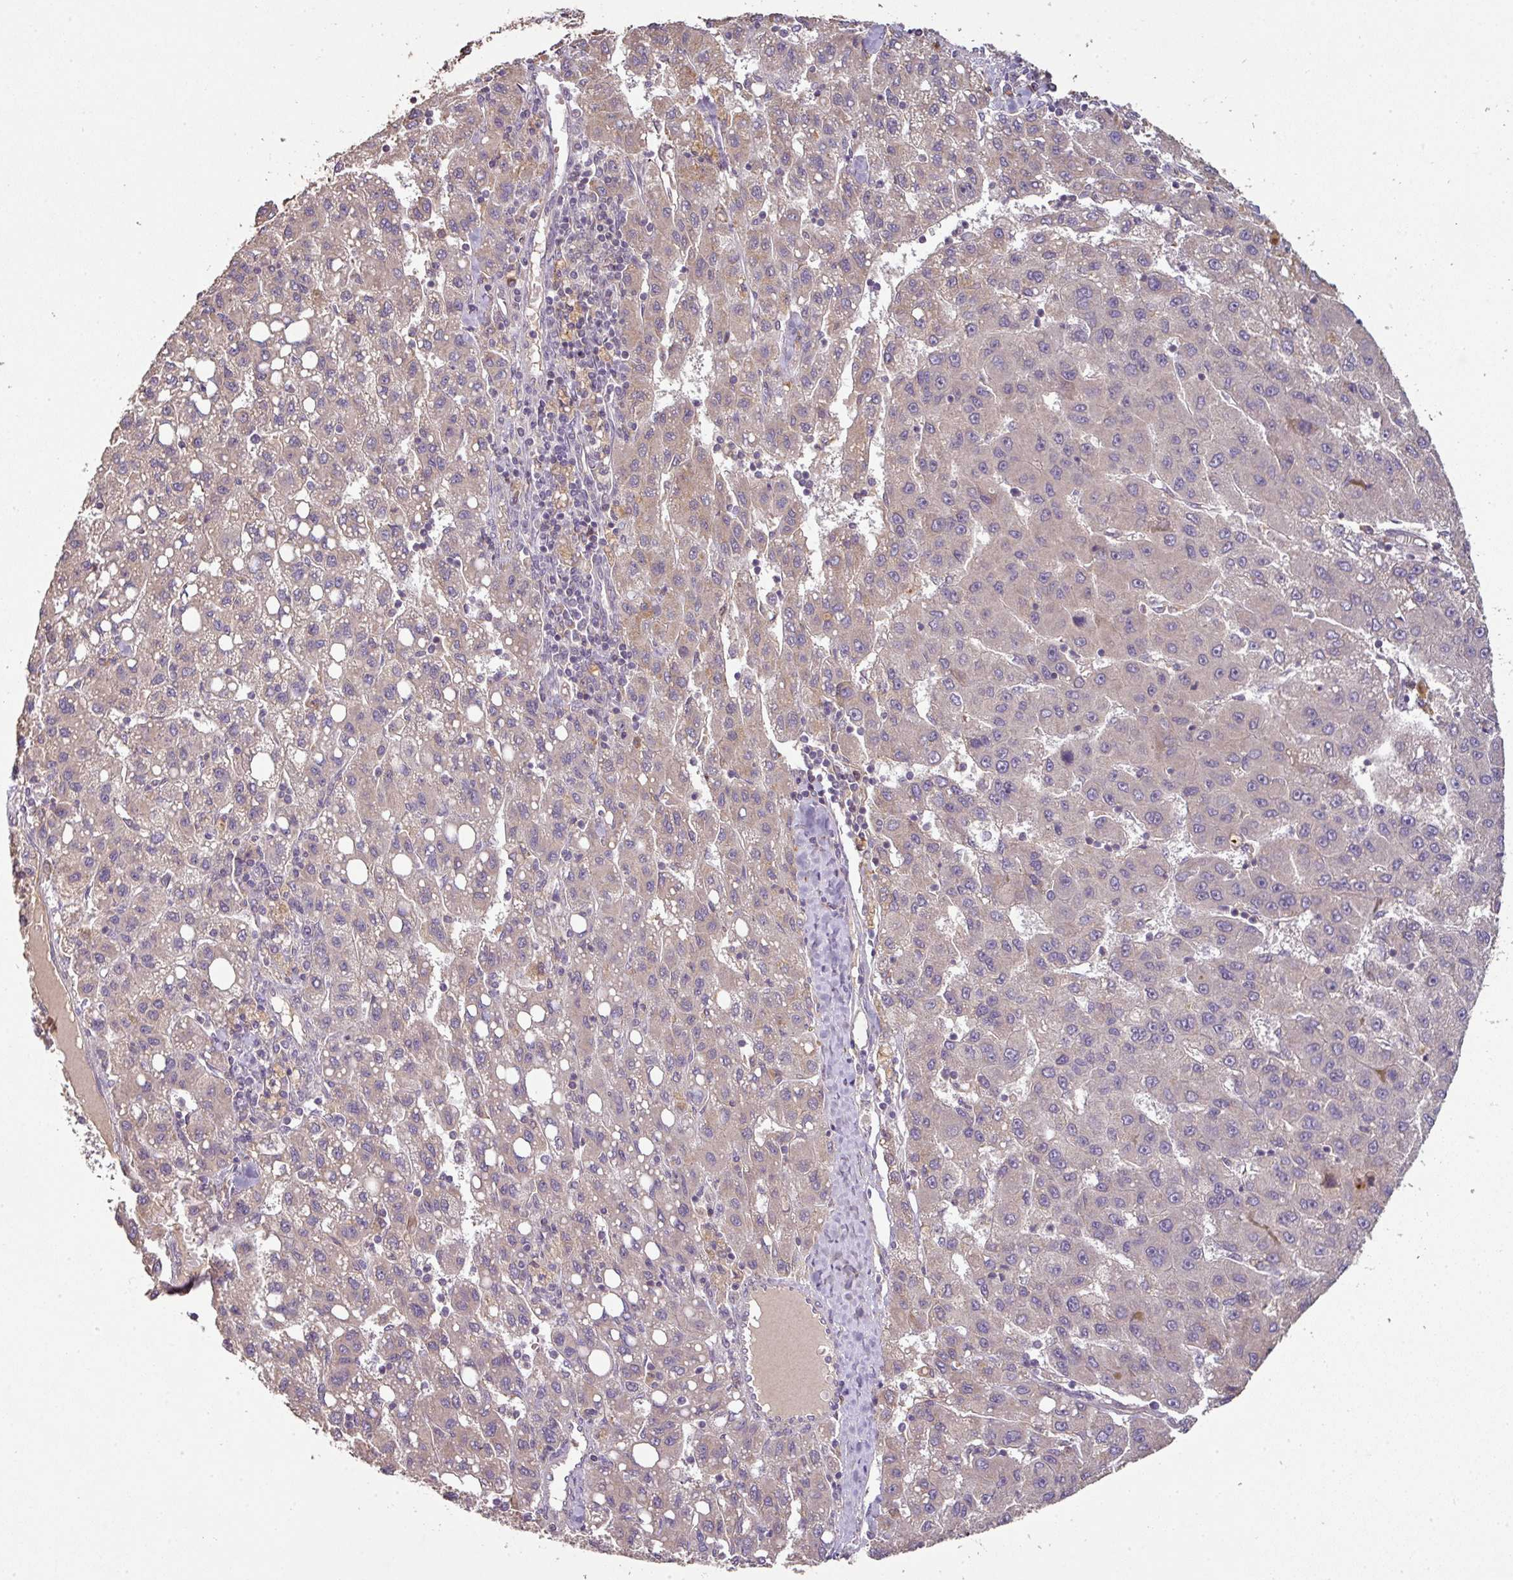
{"staining": {"intensity": "weak", "quantity": "25%-75%", "location": "cytoplasmic/membranous"}, "tissue": "liver cancer", "cell_type": "Tumor cells", "image_type": "cancer", "snomed": [{"axis": "morphology", "description": "Carcinoma, Hepatocellular, NOS"}, {"axis": "topography", "description": "Liver"}], "caption": "Liver cancer stained with immunohistochemistry (IHC) displays weak cytoplasmic/membranous expression in about 25%-75% of tumor cells.", "gene": "SPCS3", "patient": {"sex": "female", "age": 82}}